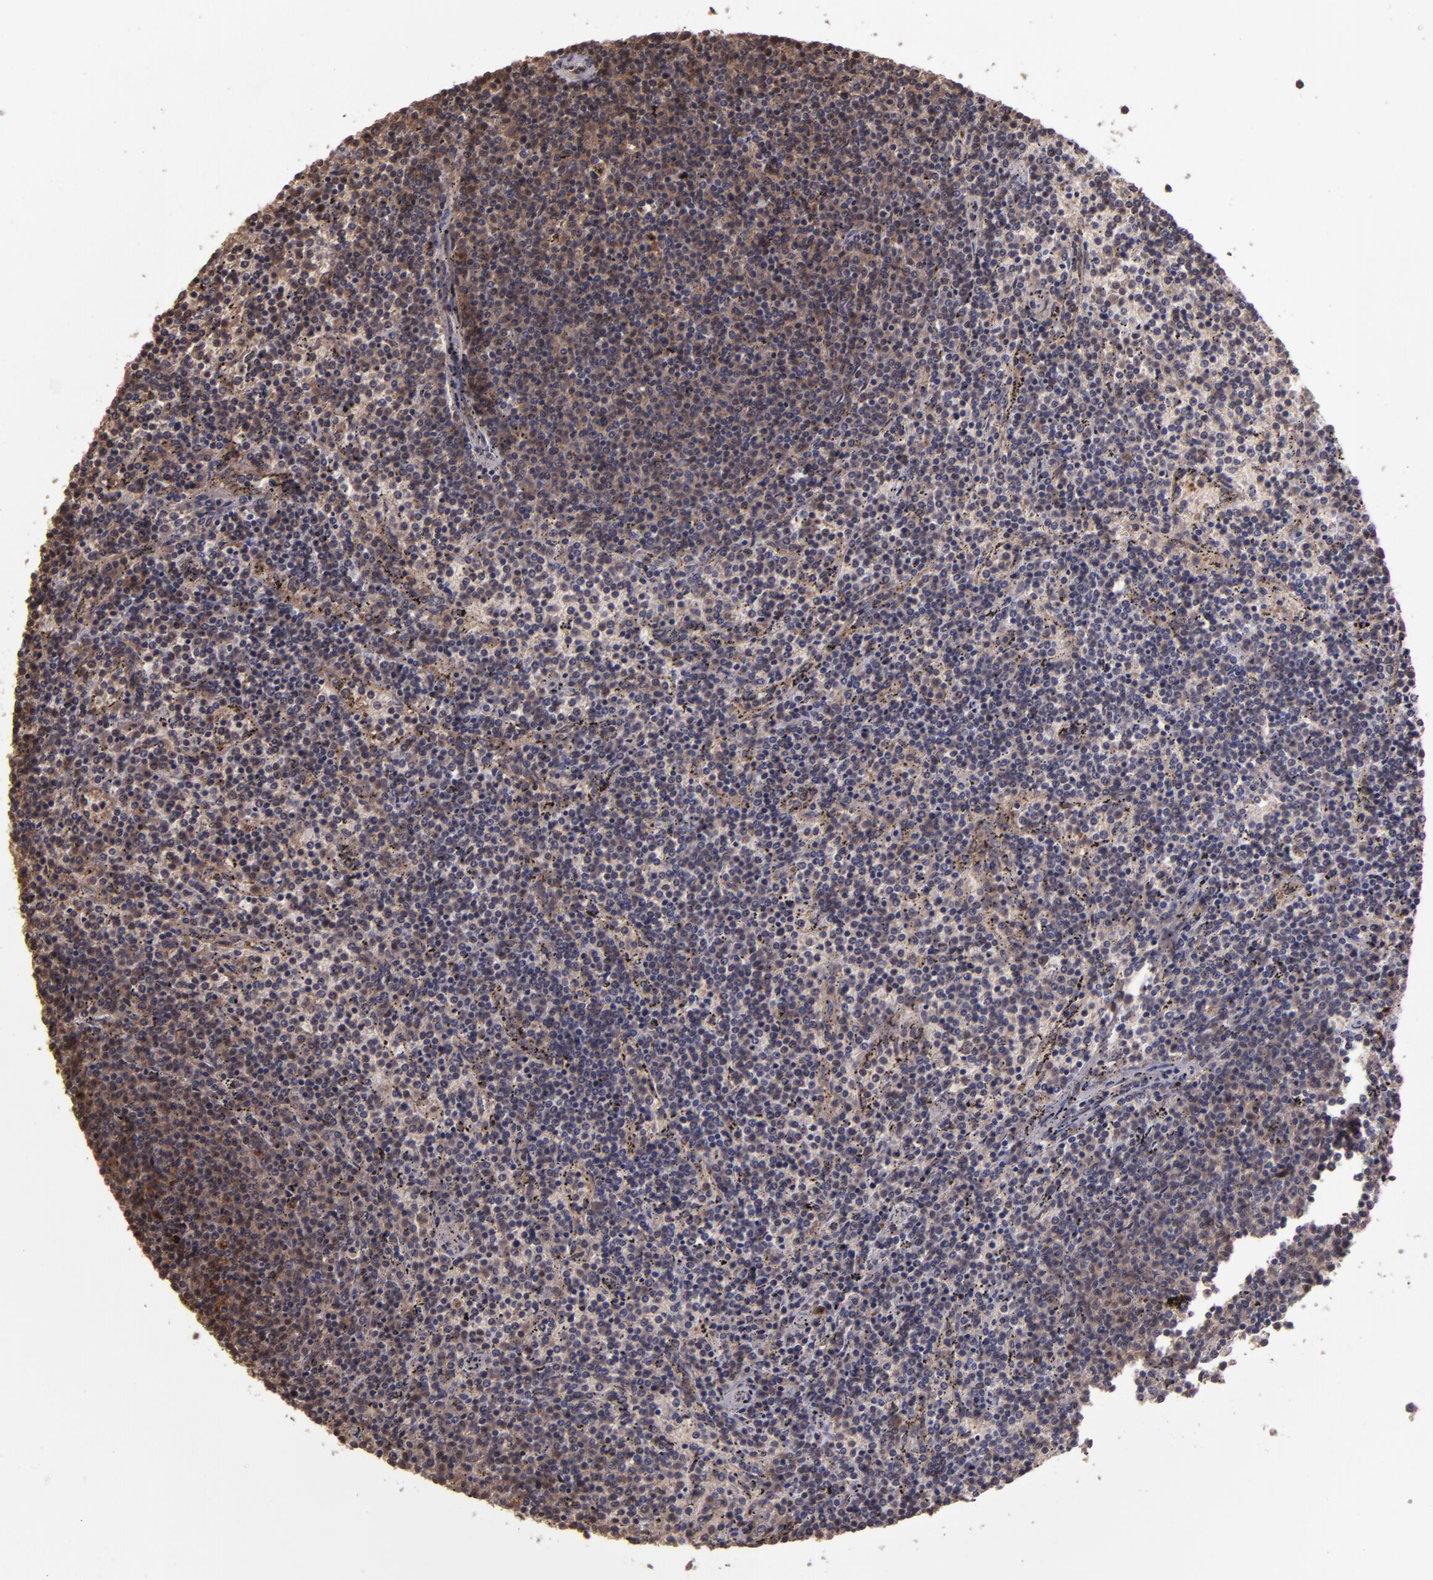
{"staining": {"intensity": "weak", "quantity": "25%-75%", "location": "cytoplasmic/membranous"}, "tissue": "lymphoma", "cell_type": "Tumor cells", "image_type": "cancer", "snomed": [{"axis": "morphology", "description": "Malignant lymphoma, non-Hodgkin's type, Low grade"}, {"axis": "topography", "description": "Spleen"}], "caption": "Protein expression analysis of lymphoma demonstrates weak cytoplasmic/membranous staining in about 25%-75% of tumor cells. (Stains: DAB (3,3'-diaminobenzidine) in brown, nuclei in blue, Microscopy: brightfield microscopy at high magnification).", "gene": "SERPINF2", "patient": {"sex": "female", "age": 50}}